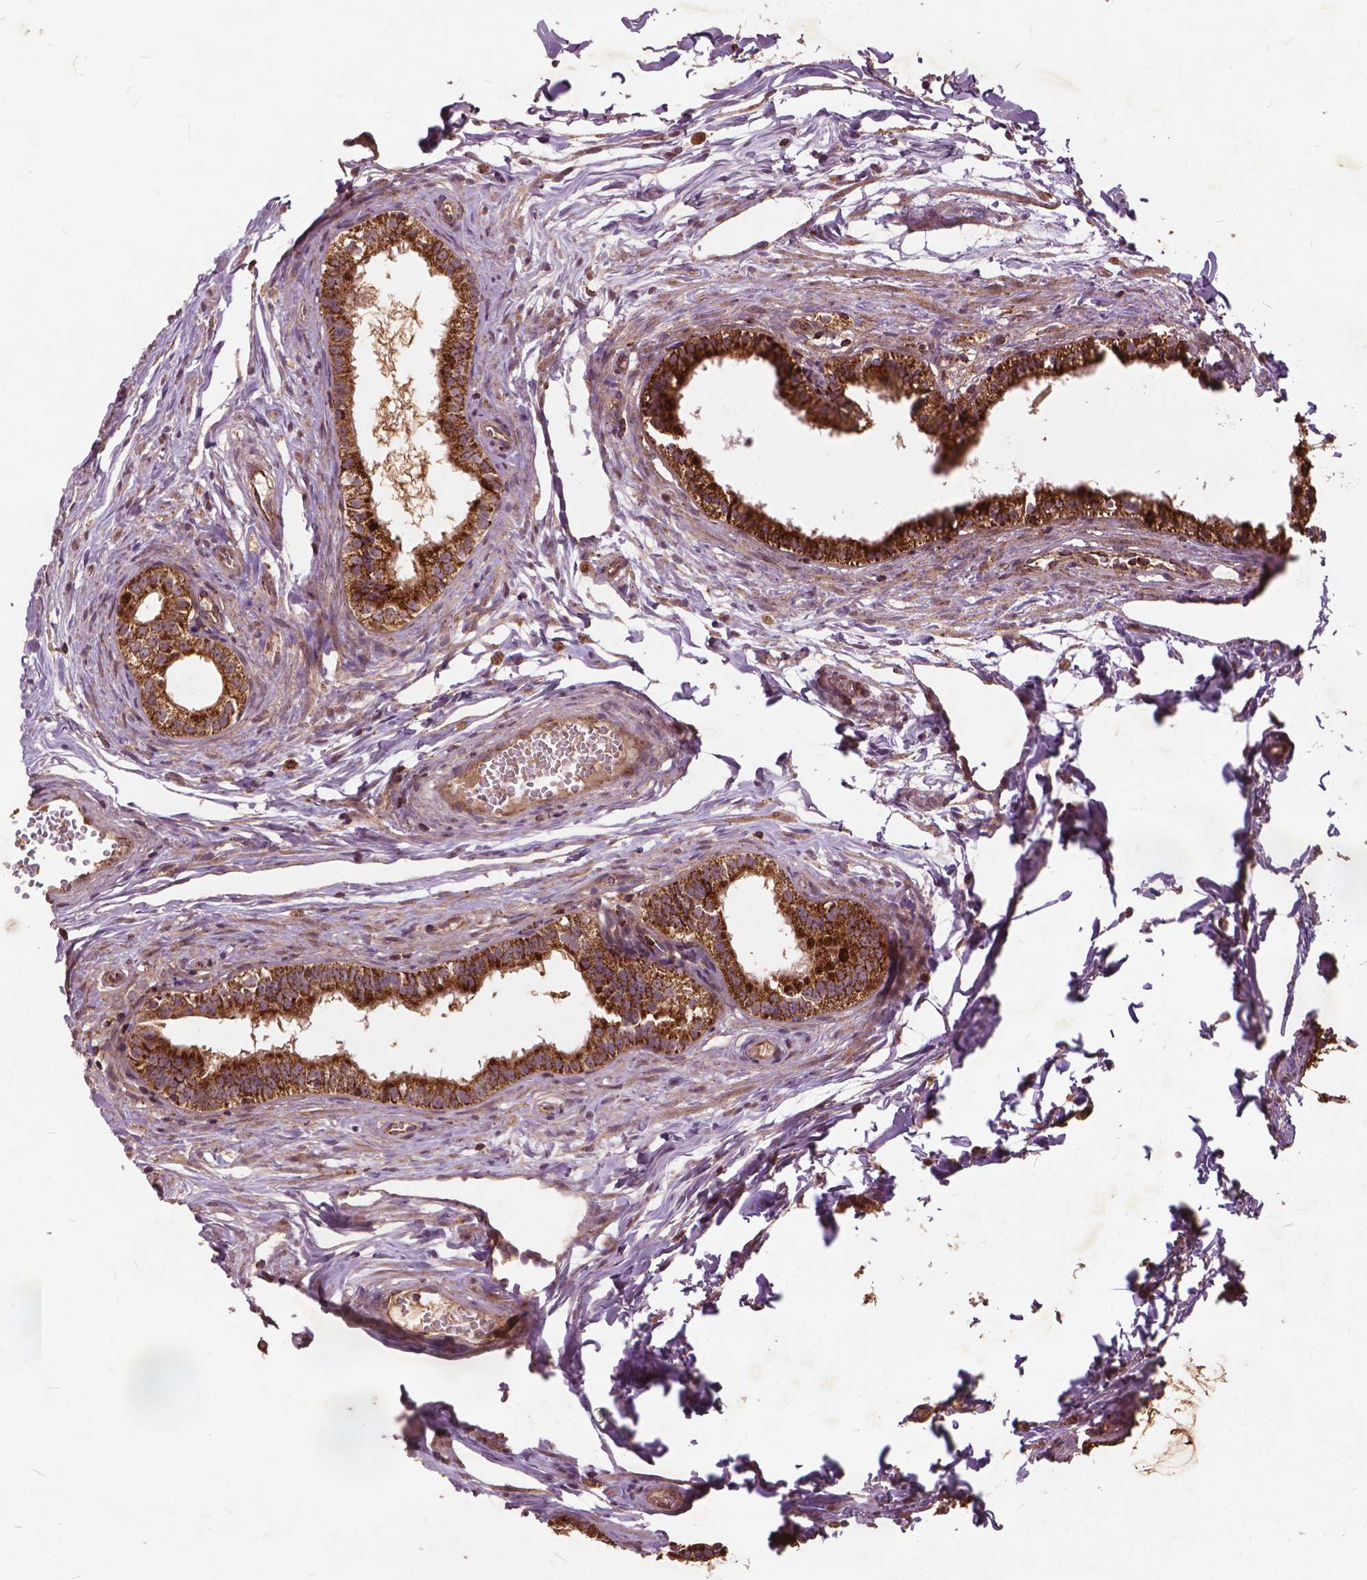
{"staining": {"intensity": "strong", "quantity": ">75%", "location": "cytoplasmic/membranous"}, "tissue": "epididymis", "cell_type": "Glandular cells", "image_type": "normal", "snomed": [{"axis": "morphology", "description": "Normal tissue, NOS"}, {"axis": "topography", "description": "Epididymis"}], "caption": "A micrograph showing strong cytoplasmic/membranous expression in approximately >75% of glandular cells in benign epididymis, as visualized by brown immunohistochemical staining.", "gene": "UBXN2A", "patient": {"sex": "male", "age": 45}}